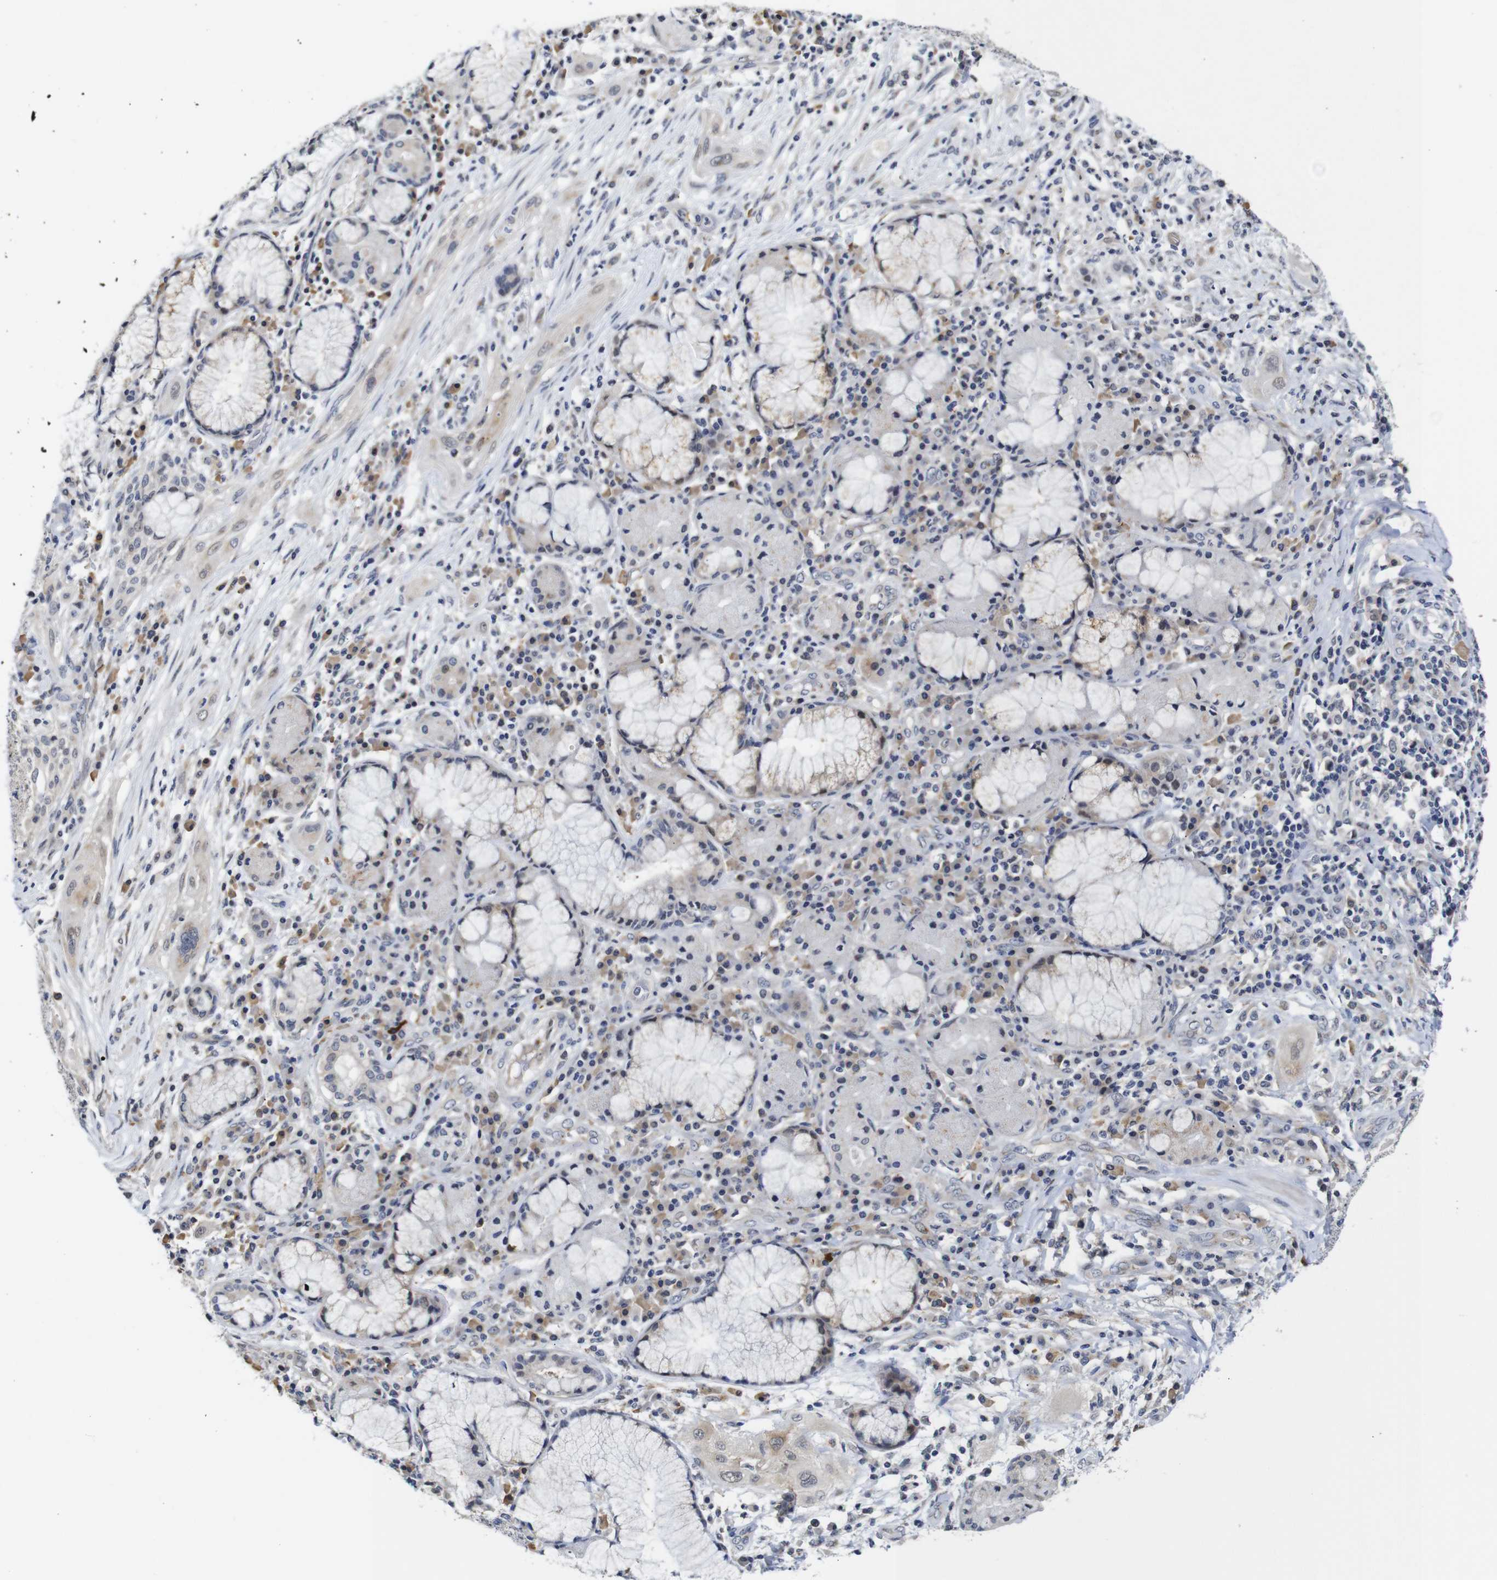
{"staining": {"intensity": "negative", "quantity": "none", "location": "none"}, "tissue": "lung cancer", "cell_type": "Tumor cells", "image_type": "cancer", "snomed": [{"axis": "morphology", "description": "Squamous cell carcinoma, NOS"}, {"axis": "topography", "description": "Lung"}], "caption": "This is an IHC image of lung squamous cell carcinoma. There is no expression in tumor cells.", "gene": "FURIN", "patient": {"sex": "female", "age": 47}}